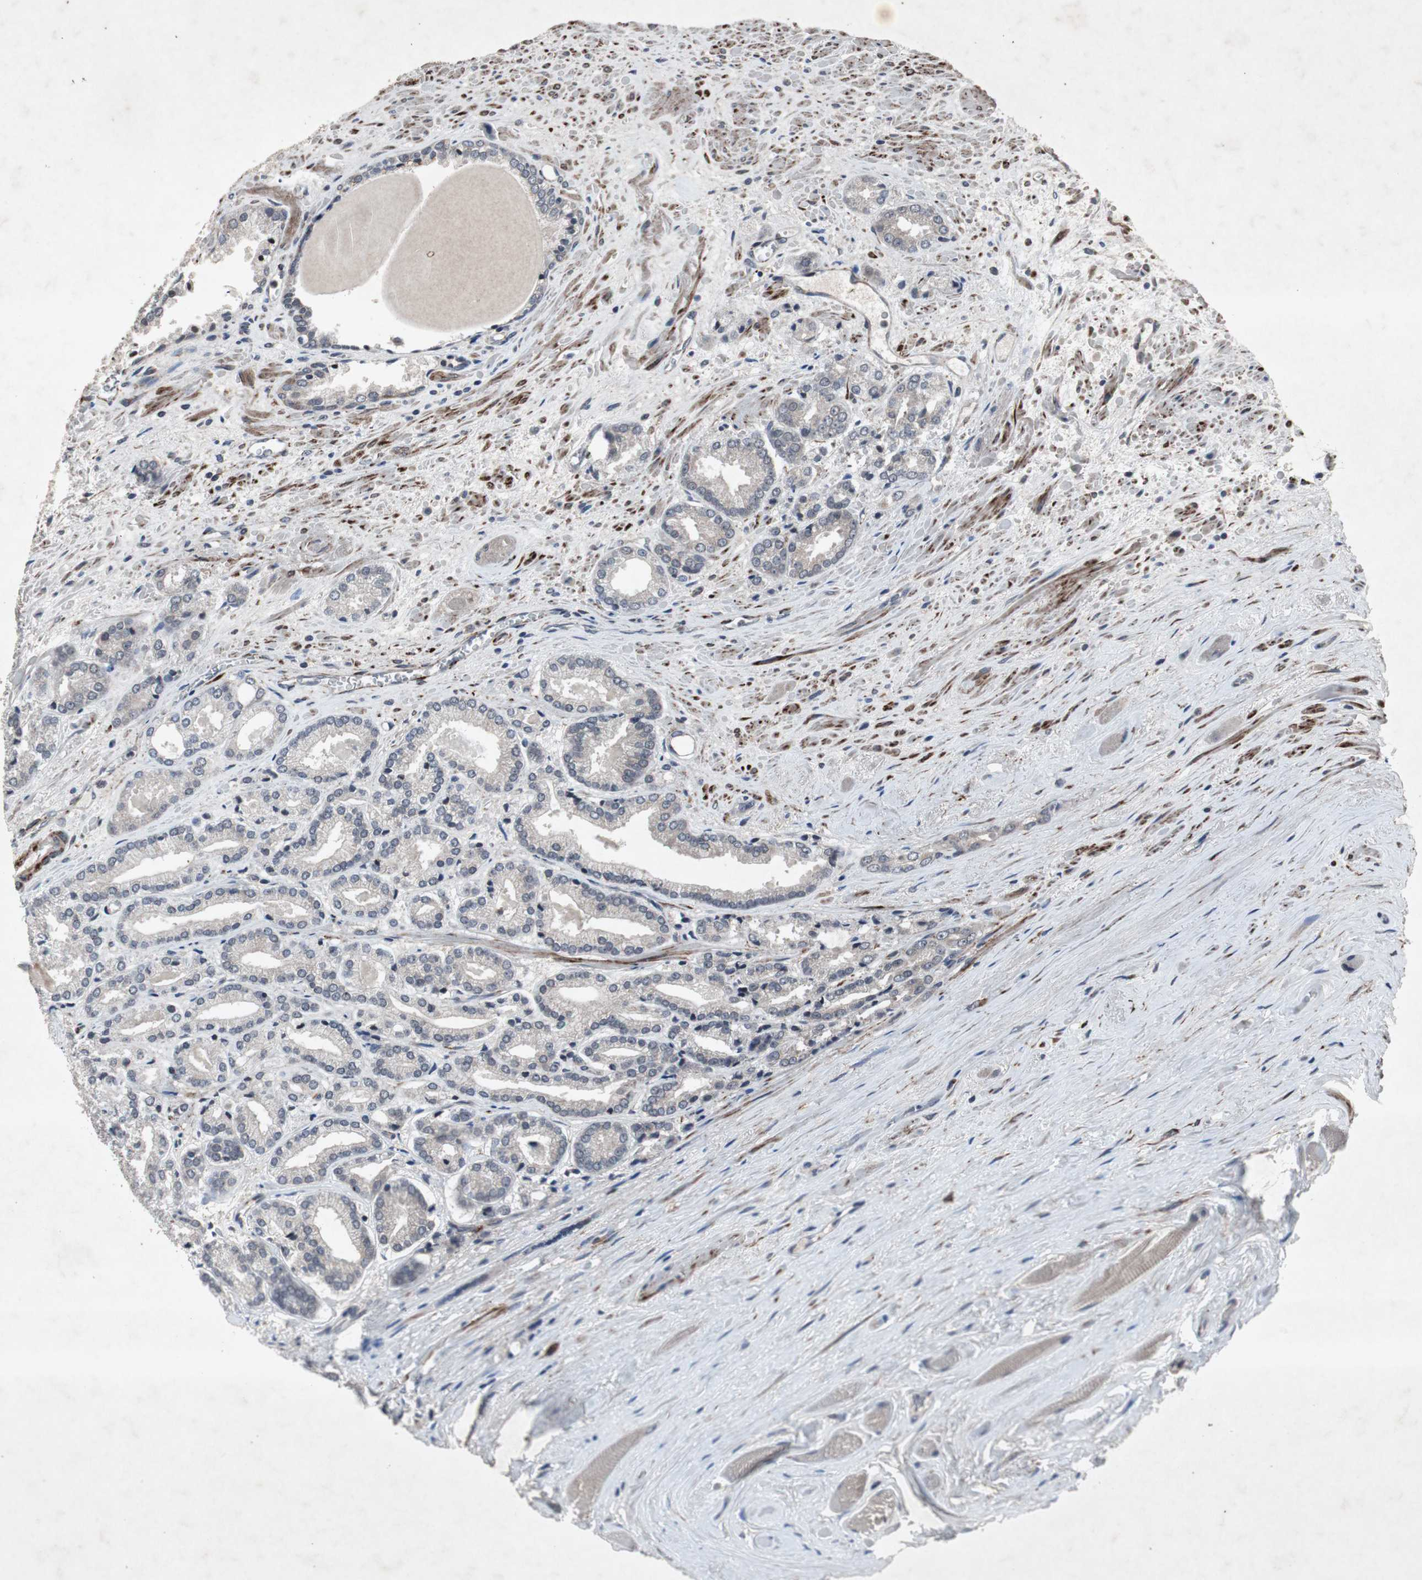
{"staining": {"intensity": "negative", "quantity": "none", "location": "none"}, "tissue": "prostate cancer", "cell_type": "Tumor cells", "image_type": "cancer", "snomed": [{"axis": "morphology", "description": "Adenocarcinoma, Low grade"}, {"axis": "topography", "description": "Prostate"}], "caption": "A photomicrograph of human prostate cancer (adenocarcinoma (low-grade)) is negative for staining in tumor cells.", "gene": "CRADD", "patient": {"sex": "male", "age": 59}}